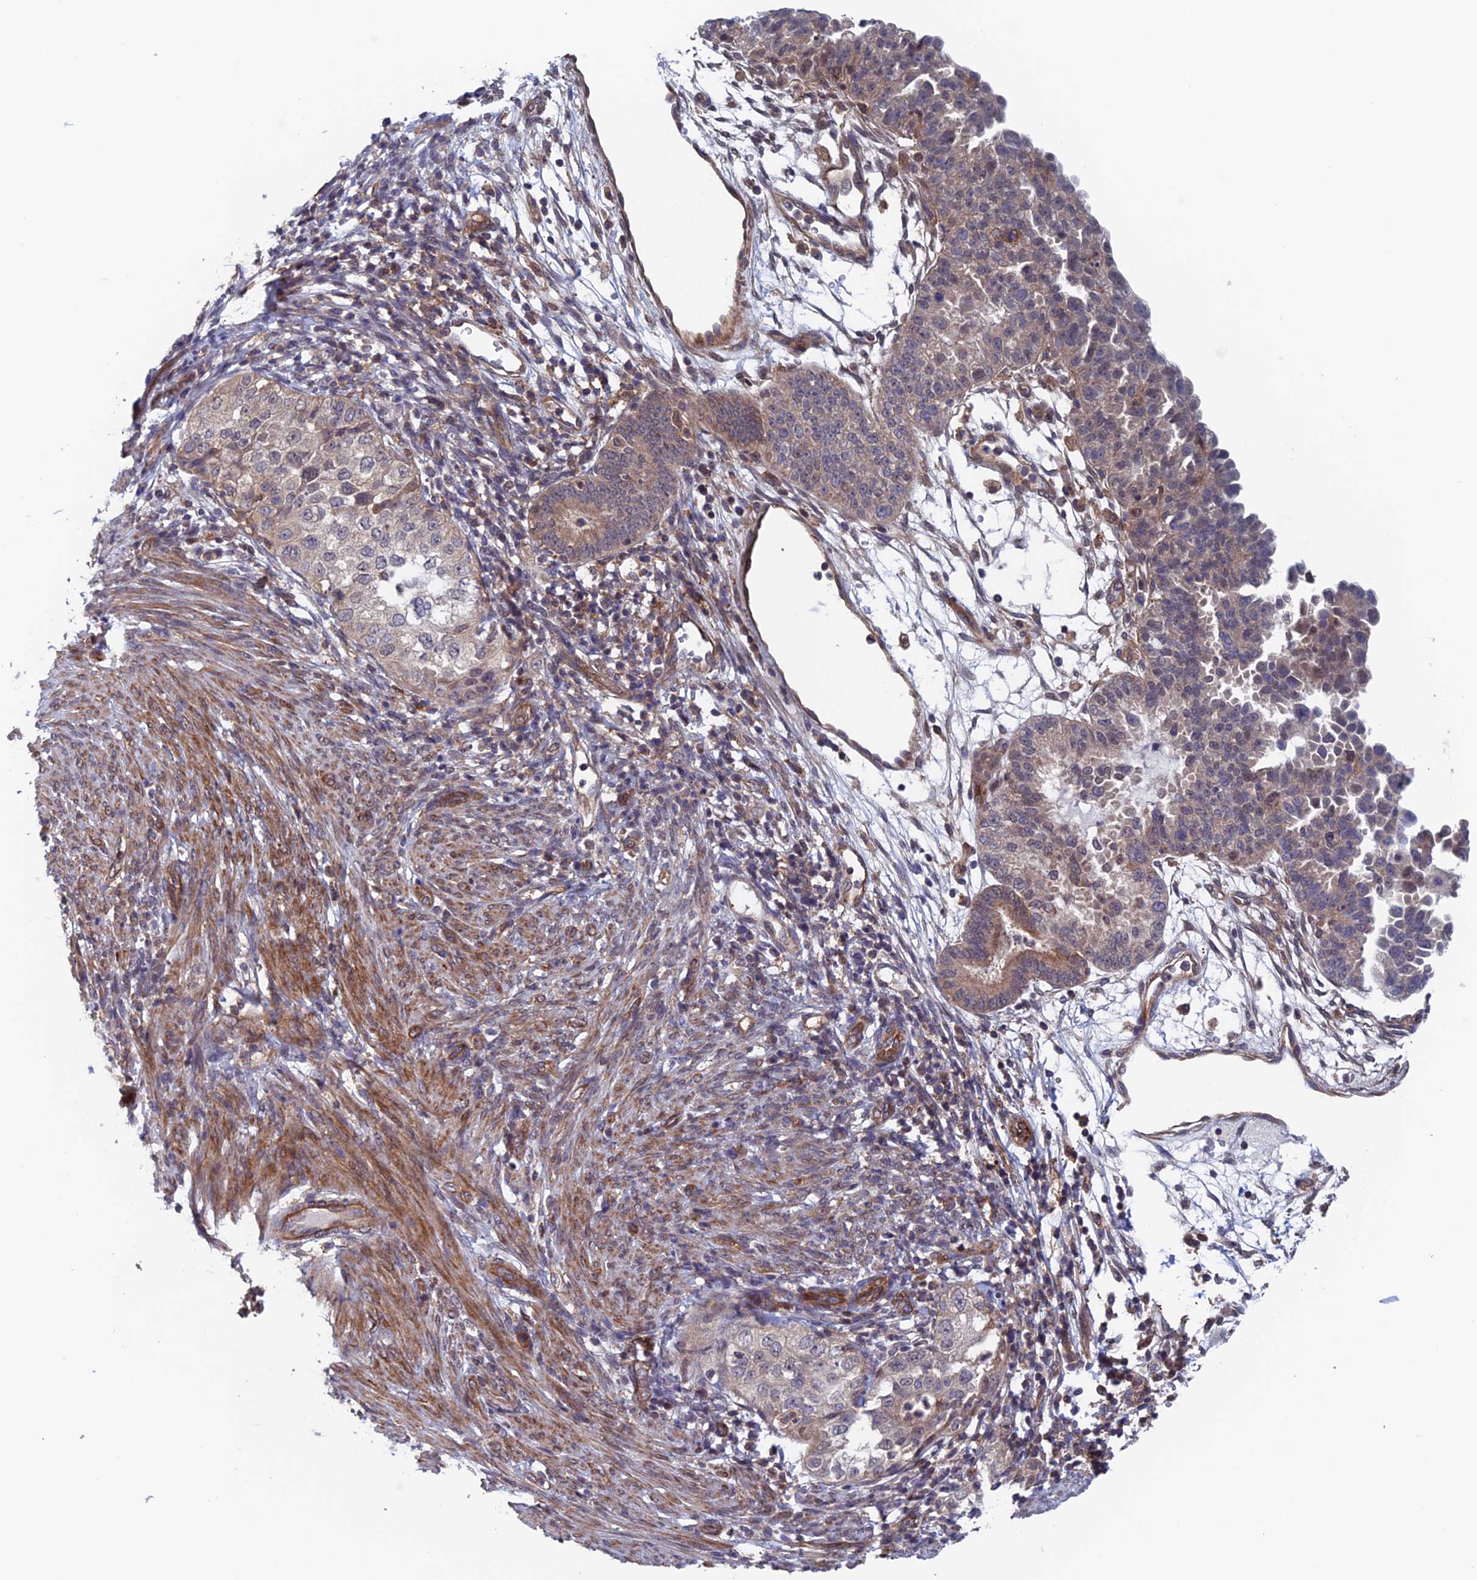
{"staining": {"intensity": "weak", "quantity": "<25%", "location": "cytoplasmic/membranous"}, "tissue": "endometrial cancer", "cell_type": "Tumor cells", "image_type": "cancer", "snomed": [{"axis": "morphology", "description": "Adenocarcinoma, NOS"}, {"axis": "topography", "description": "Endometrium"}], "caption": "Protein analysis of endometrial adenocarcinoma reveals no significant positivity in tumor cells. (DAB IHC visualized using brightfield microscopy, high magnification).", "gene": "NUDT16L1", "patient": {"sex": "female", "age": 85}}